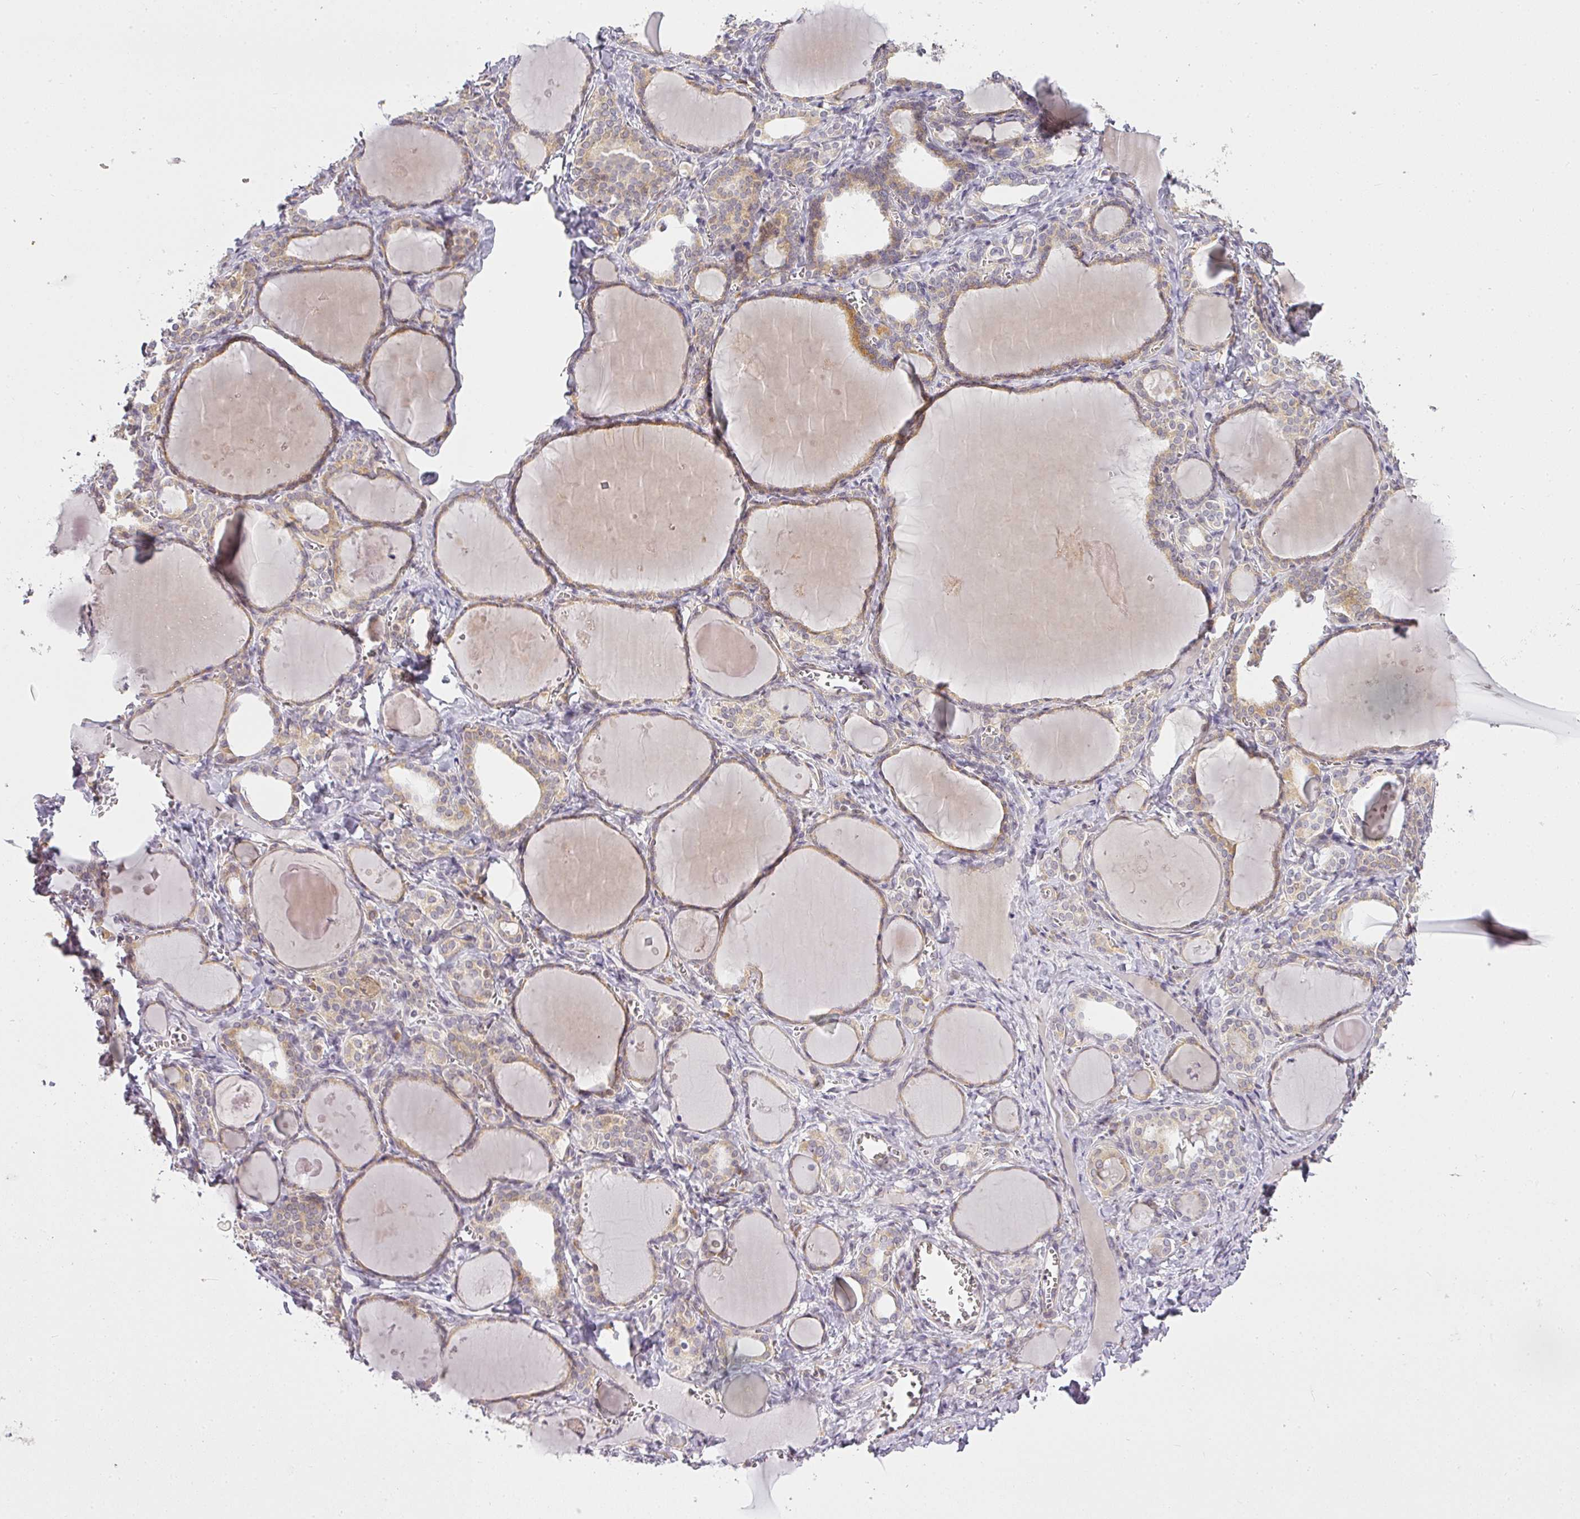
{"staining": {"intensity": "moderate", "quantity": ">75%", "location": "cytoplasmic/membranous"}, "tissue": "thyroid gland", "cell_type": "Glandular cells", "image_type": "normal", "snomed": [{"axis": "morphology", "description": "Normal tissue, NOS"}, {"axis": "topography", "description": "Thyroid gland"}], "caption": "Protein staining demonstrates moderate cytoplasmic/membranous expression in about >75% of glandular cells in normal thyroid gland. The staining was performed using DAB to visualize the protein expression in brown, while the nuclei were stained in blue with hematoxylin (Magnification: 20x).", "gene": "MED19", "patient": {"sex": "female", "age": 42}}